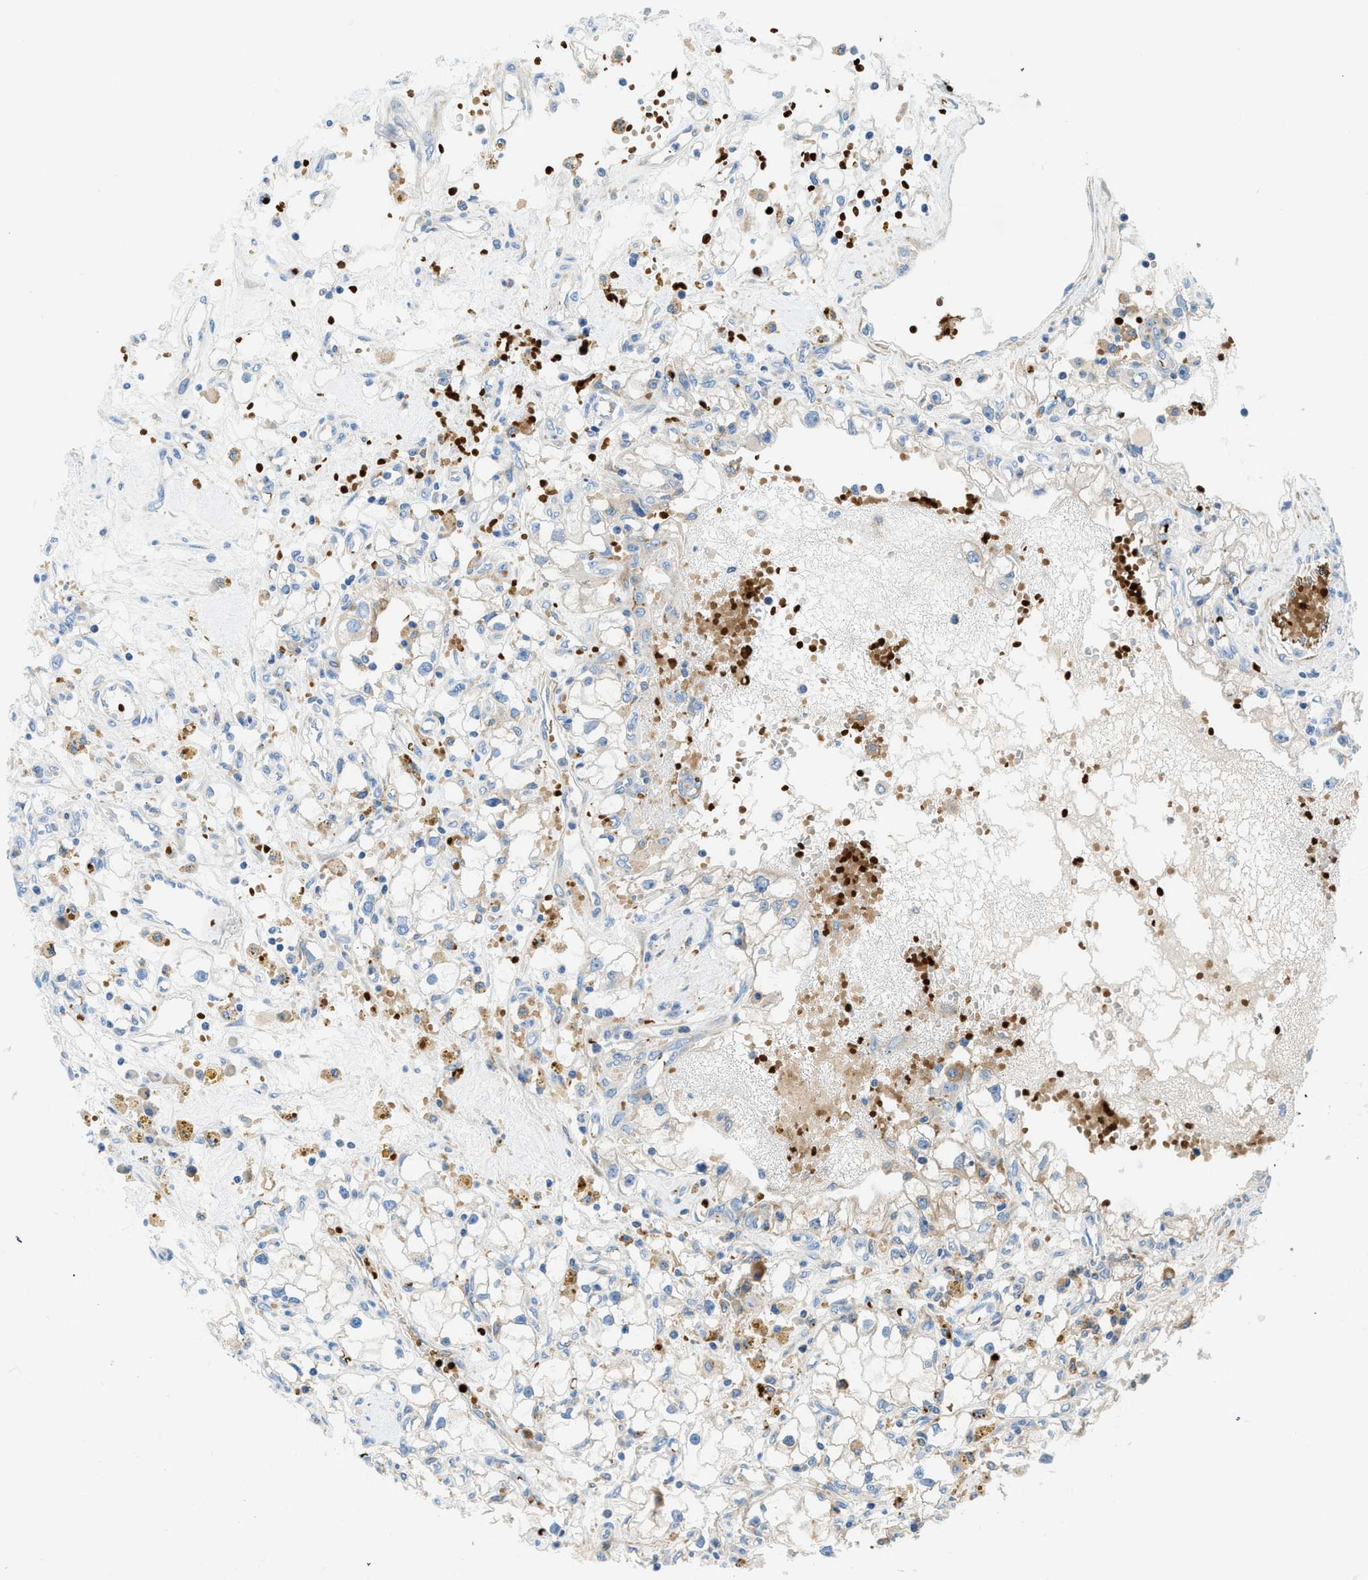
{"staining": {"intensity": "negative", "quantity": "none", "location": "none"}, "tissue": "renal cancer", "cell_type": "Tumor cells", "image_type": "cancer", "snomed": [{"axis": "morphology", "description": "Adenocarcinoma, NOS"}, {"axis": "topography", "description": "Kidney"}], "caption": "Immunohistochemistry (IHC) micrograph of adenocarcinoma (renal) stained for a protein (brown), which exhibits no expression in tumor cells.", "gene": "ZNF831", "patient": {"sex": "male", "age": 56}}